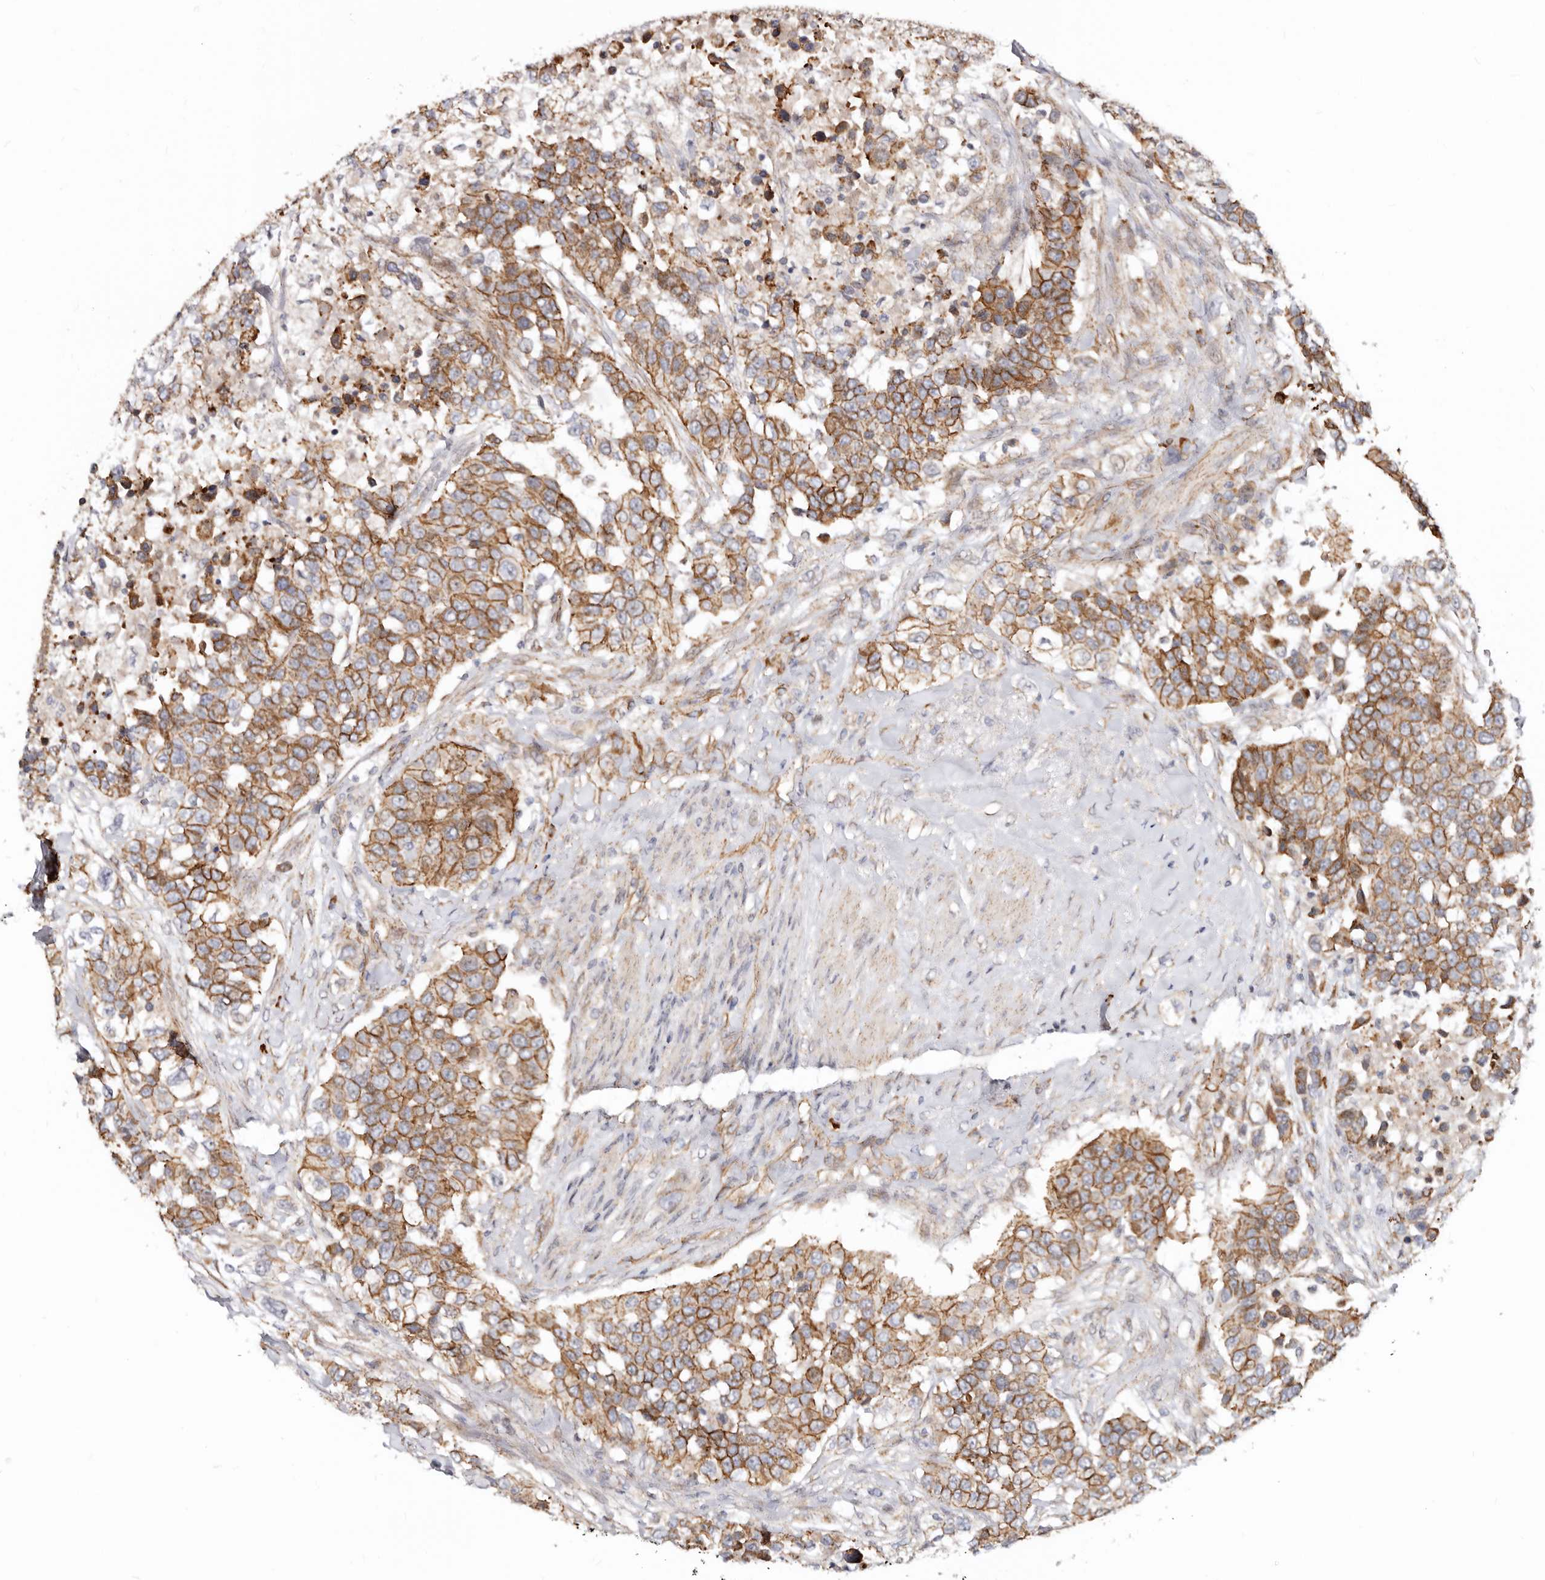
{"staining": {"intensity": "strong", "quantity": ">75%", "location": "cytoplasmic/membranous"}, "tissue": "urothelial cancer", "cell_type": "Tumor cells", "image_type": "cancer", "snomed": [{"axis": "morphology", "description": "Urothelial carcinoma, High grade"}, {"axis": "topography", "description": "Urinary bladder"}], "caption": "IHC of human high-grade urothelial carcinoma demonstrates high levels of strong cytoplasmic/membranous positivity in about >75% of tumor cells.", "gene": "CTNNB1", "patient": {"sex": "female", "age": 80}}